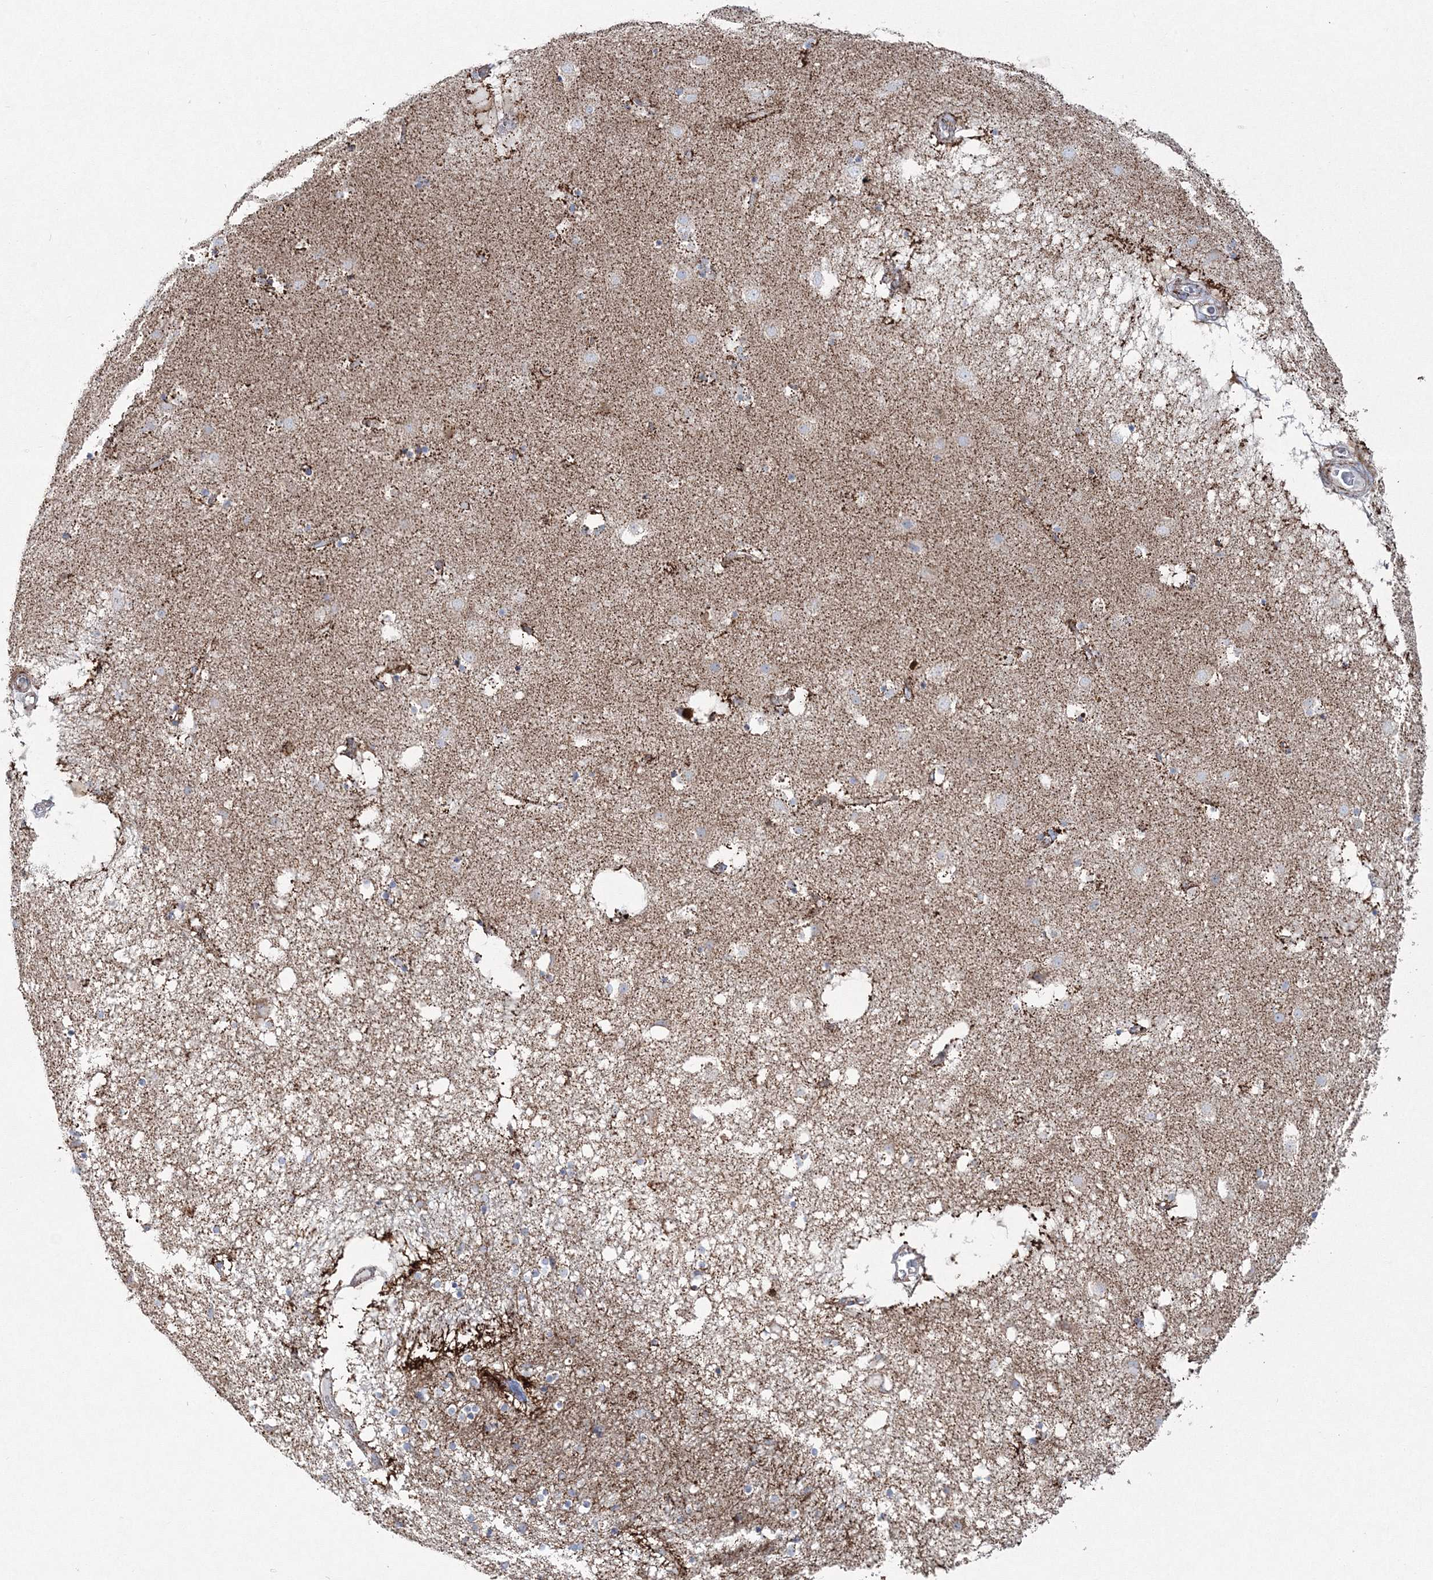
{"staining": {"intensity": "moderate", "quantity": "25%-75%", "location": "cytoplasmic/membranous"}, "tissue": "caudate", "cell_type": "Glial cells", "image_type": "normal", "snomed": [{"axis": "morphology", "description": "Normal tissue, NOS"}, {"axis": "topography", "description": "Lateral ventricle wall"}], "caption": "Protein analysis of normal caudate demonstrates moderate cytoplasmic/membranous positivity in approximately 25%-75% of glial cells. Immunohistochemistry (ihc) stains the protein of interest in brown and the nuclei are stained blue.", "gene": "HIBCH", "patient": {"sex": "male", "age": 70}}